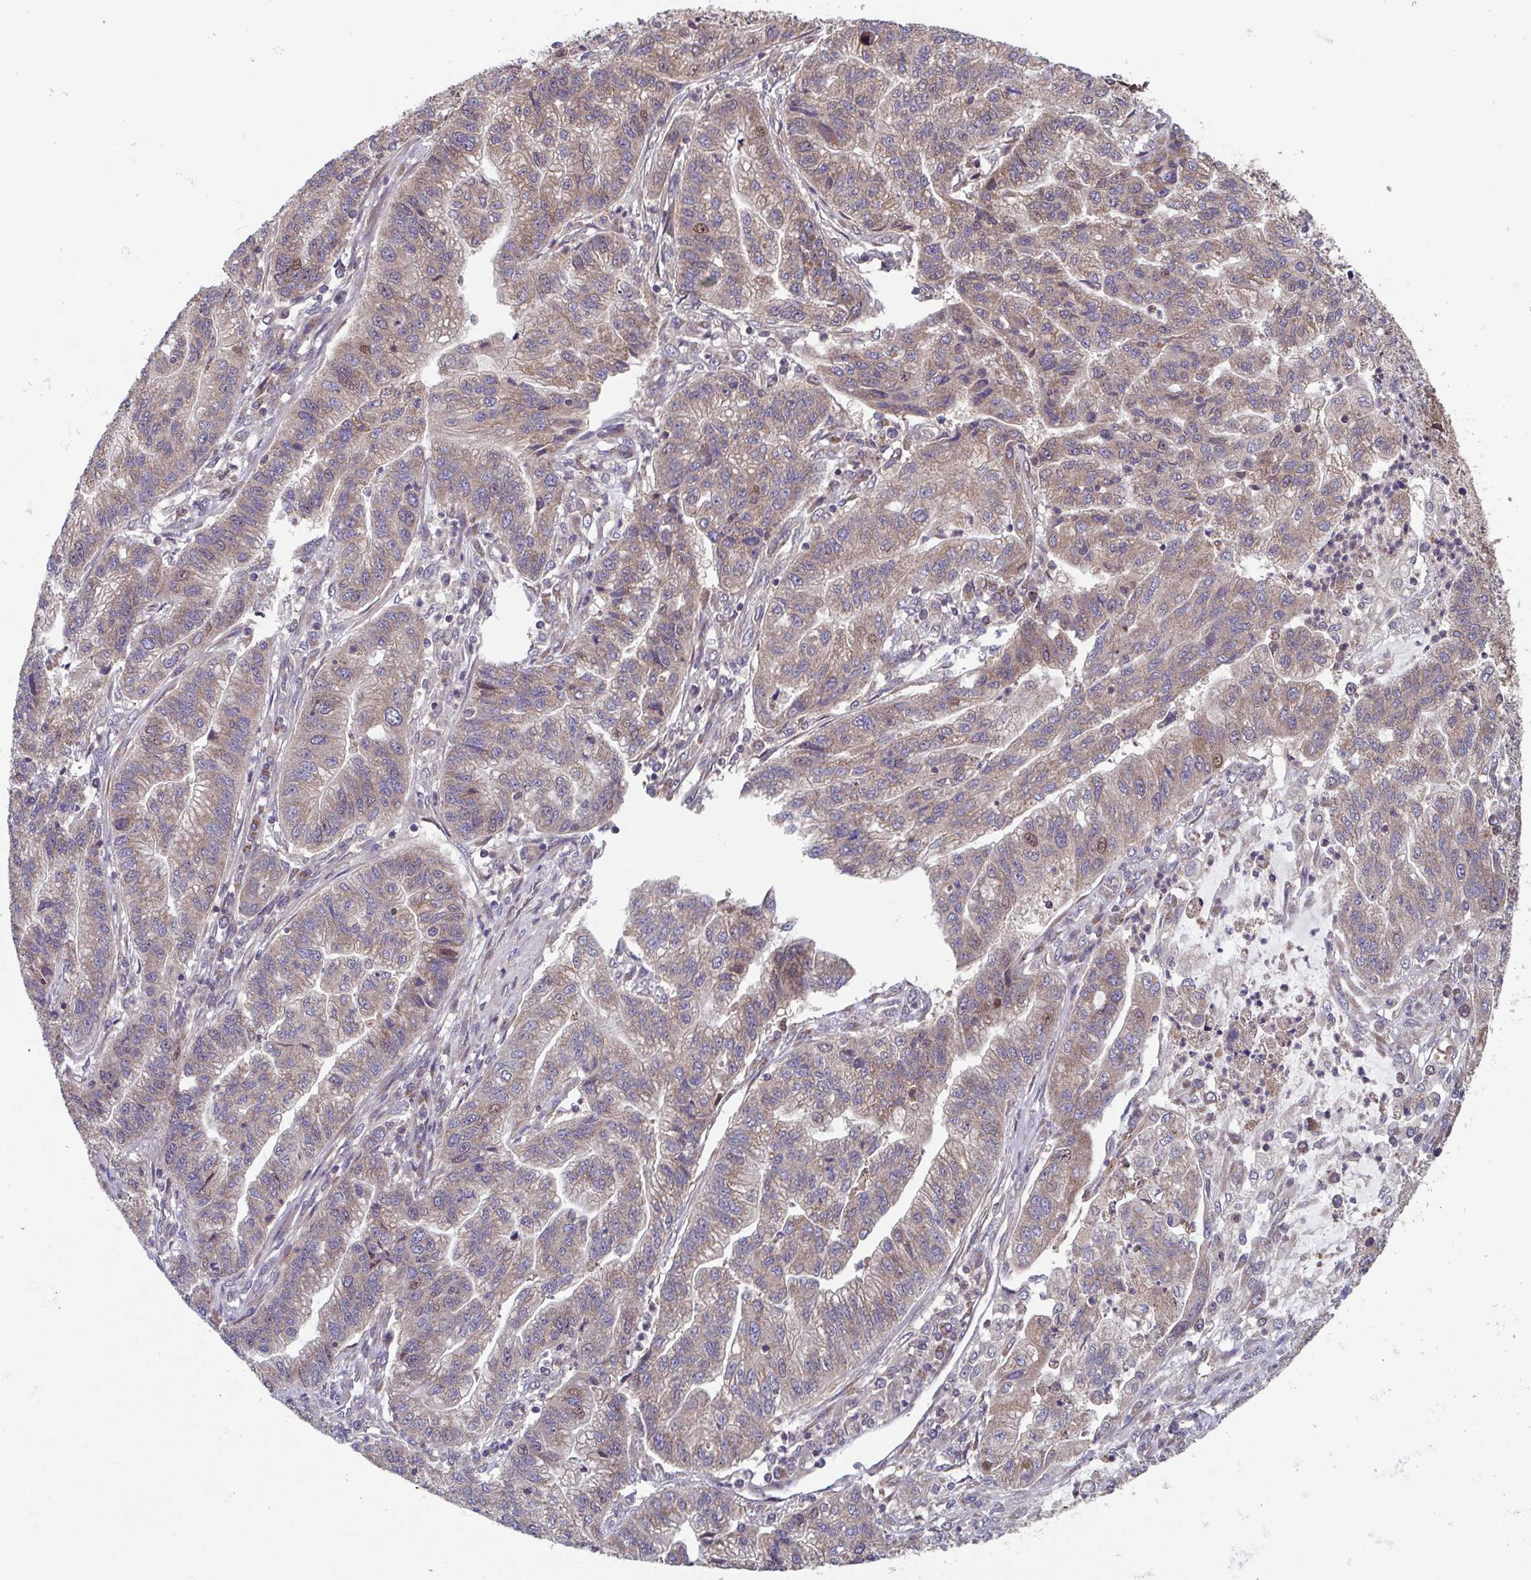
{"staining": {"intensity": "weak", "quantity": "25%-75%", "location": "cytoplasmic/membranous"}, "tissue": "stomach cancer", "cell_type": "Tumor cells", "image_type": "cancer", "snomed": [{"axis": "morphology", "description": "Adenocarcinoma, NOS"}, {"axis": "topography", "description": "Stomach"}], "caption": "Immunohistochemical staining of adenocarcinoma (stomach) exhibits low levels of weak cytoplasmic/membranous staining in about 25%-75% of tumor cells. (Brightfield microscopy of DAB IHC at high magnification).", "gene": "COPB1", "patient": {"sex": "male", "age": 83}}